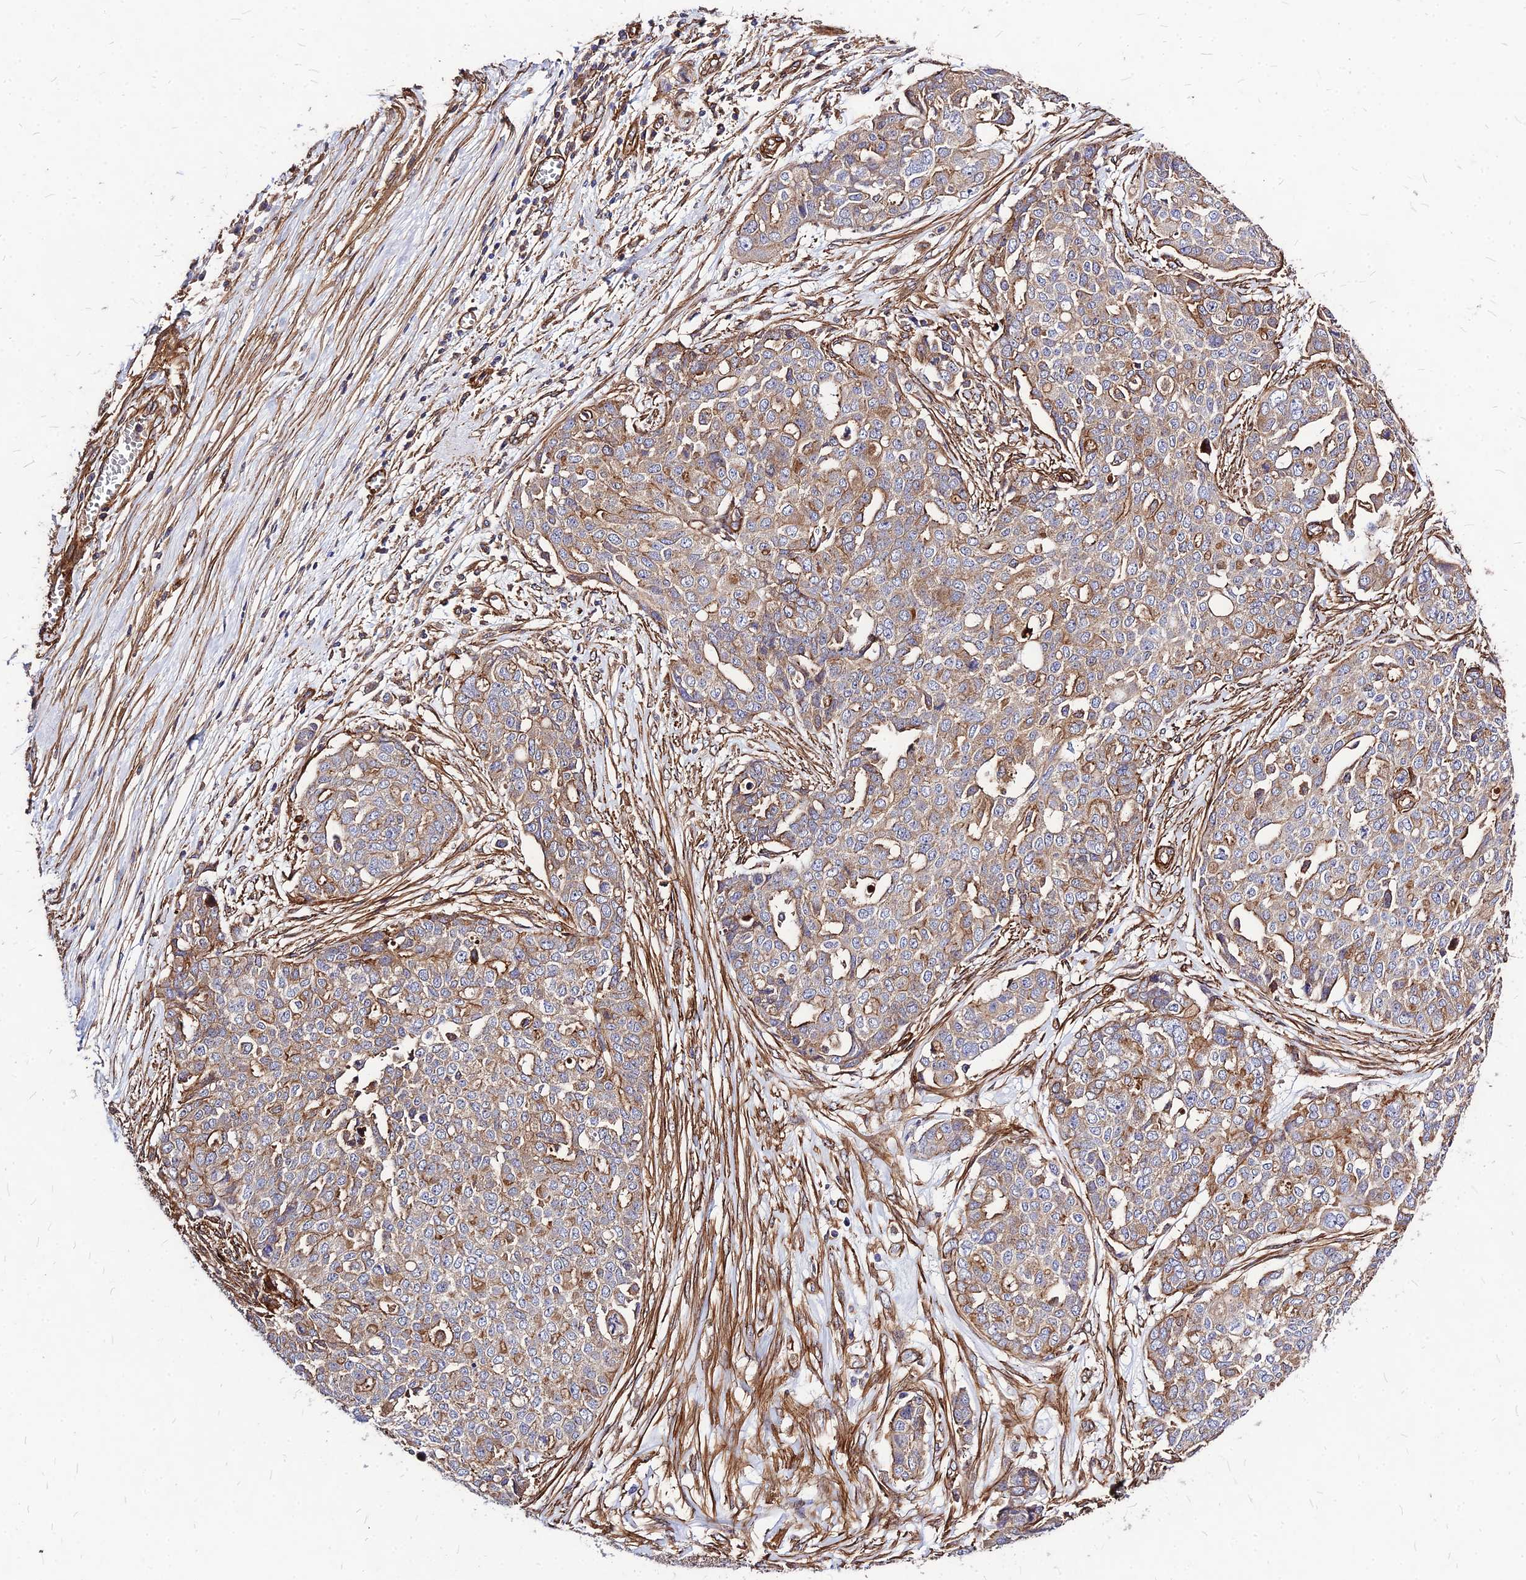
{"staining": {"intensity": "moderate", "quantity": ">75%", "location": "cytoplasmic/membranous"}, "tissue": "ovarian cancer", "cell_type": "Tumor cells", "image_type": "cancer", "snomed": [{"axis": "morphology", "description": "Cystadenocarcinoma, serous, NOS"}, {"axis": "topography", "description": "Soft tissue"}, {"axis": "topography", "description": "Ovary"}], "caption": "About >75% of tumor cells in human ovarian cancer (serous cystadenocarcinoma) display moderate cytoplasmic/membranous protein expression as visualized by brown immunohistochemical staining.", "gene": "EFCC1", "patient": {"sex": "female", "age": 57}}